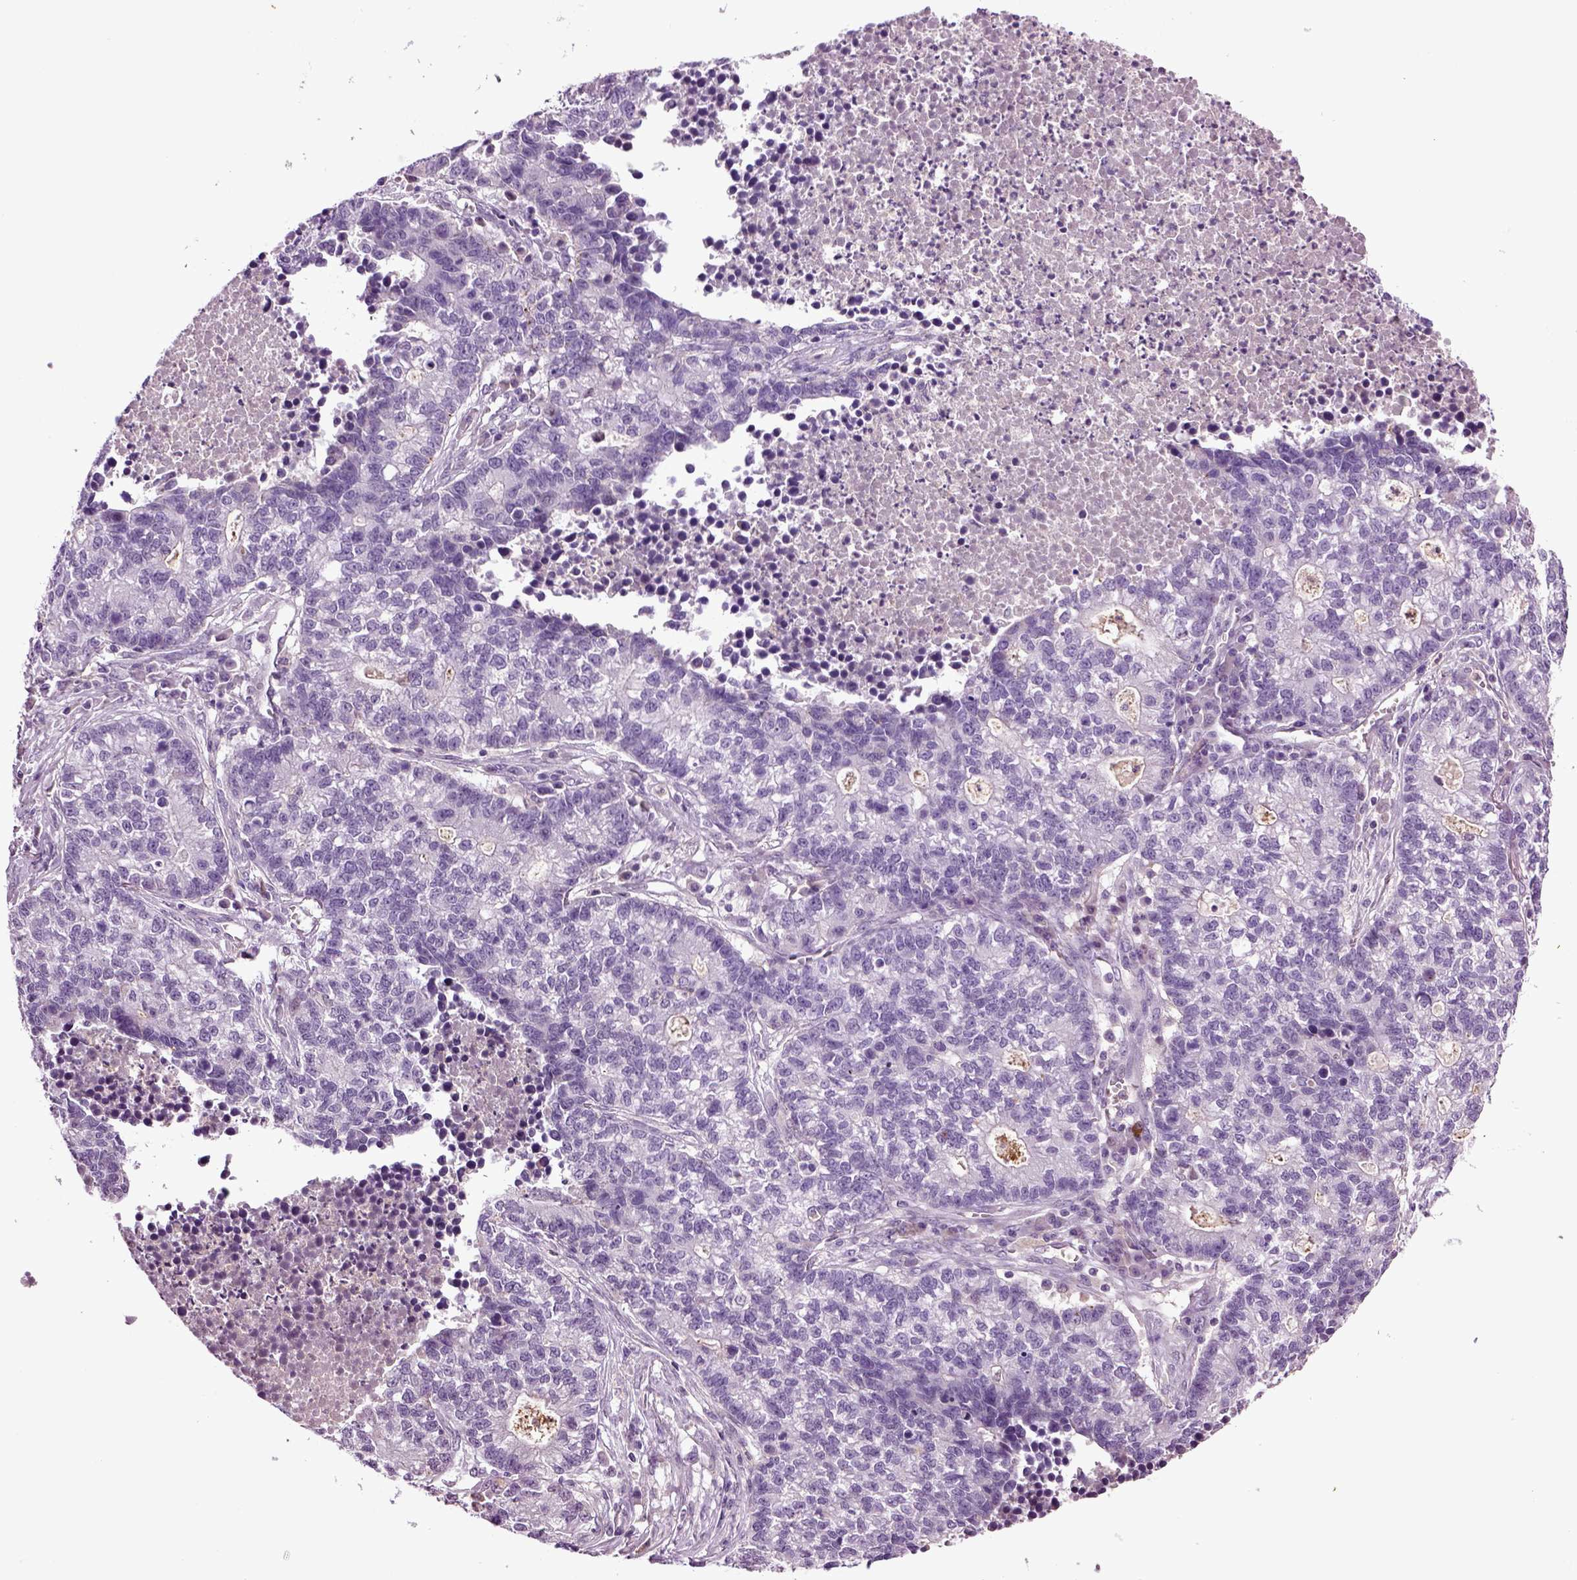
{"staining": {"intensity": "negative", "quantity": "none", "location": "none"}, "tissue": "lung cancer", "cell_type": "Tumor cells", "image_type": "cancer", "snomed": [{"axis": "morphology", "description": "Adenocarcinoma, NOS"}, {"axis": "topography", "description": "Lung"}], "caption": "An IHC photomicrograph of lung cancer (adenocarcinoma) is shown. There is no staining in tumor cells of lung cancer (adenocarcinoma).", "gene": "FGF11", "patient": {"sex": "male", "age": 57}}